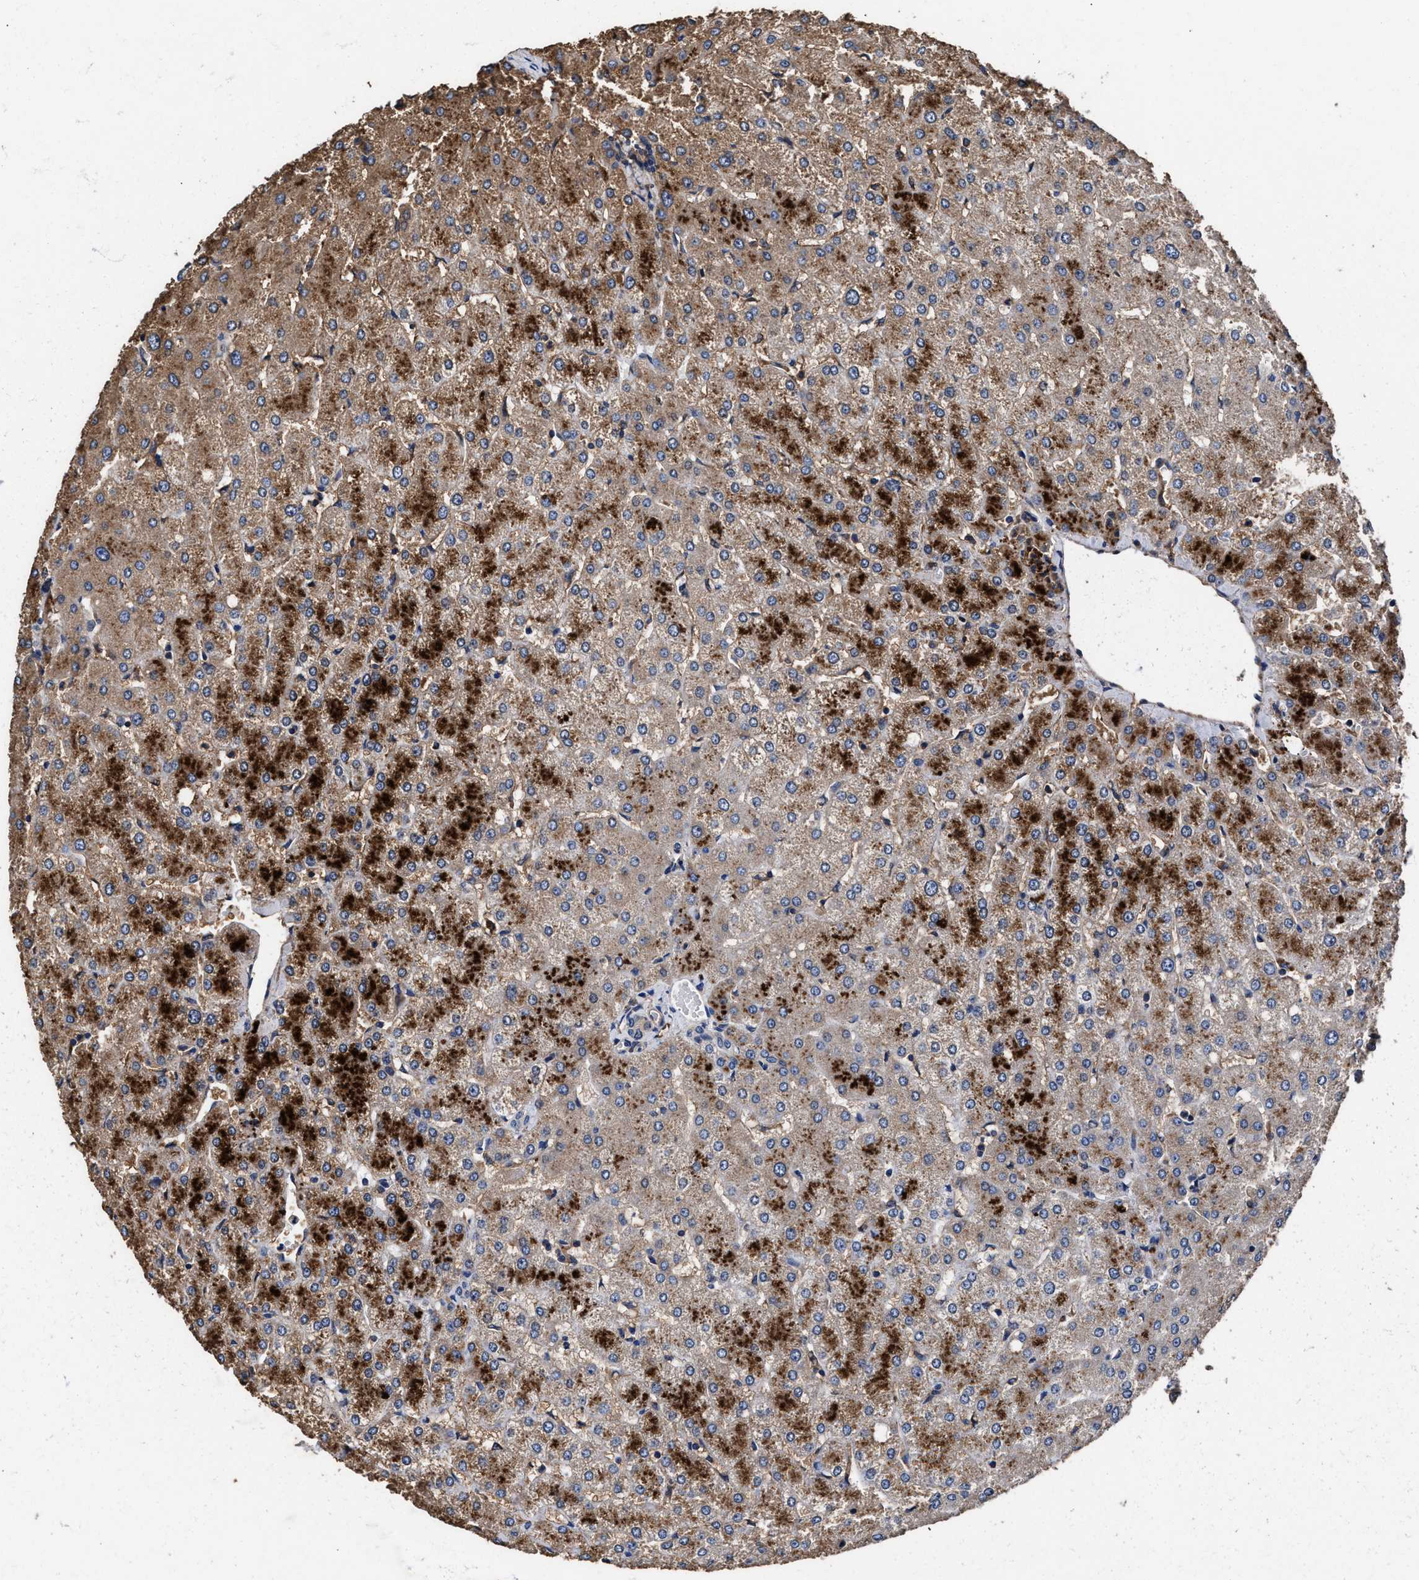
{"staining": {"intensity": "negative", "quantity": "none", "location": "none"}, "tissue": "liver", "cell_type": "Cholangiocytes", "image_type": "normal", "snomed": [{"axis": "morphology", "description": "Normal tissue, NOS"}, {"axis": "topography", "description": "Liver"}], "caption": "There is no significant staining in cholangiocytes of liver. The staining is performed using DAB (3,3'-diaminobenzidine) brown chromogen with nuclei counter-stained in using hematoxylin.", "gene": "SH3GL1", "patient": {"sex": "female", "age": 54}}